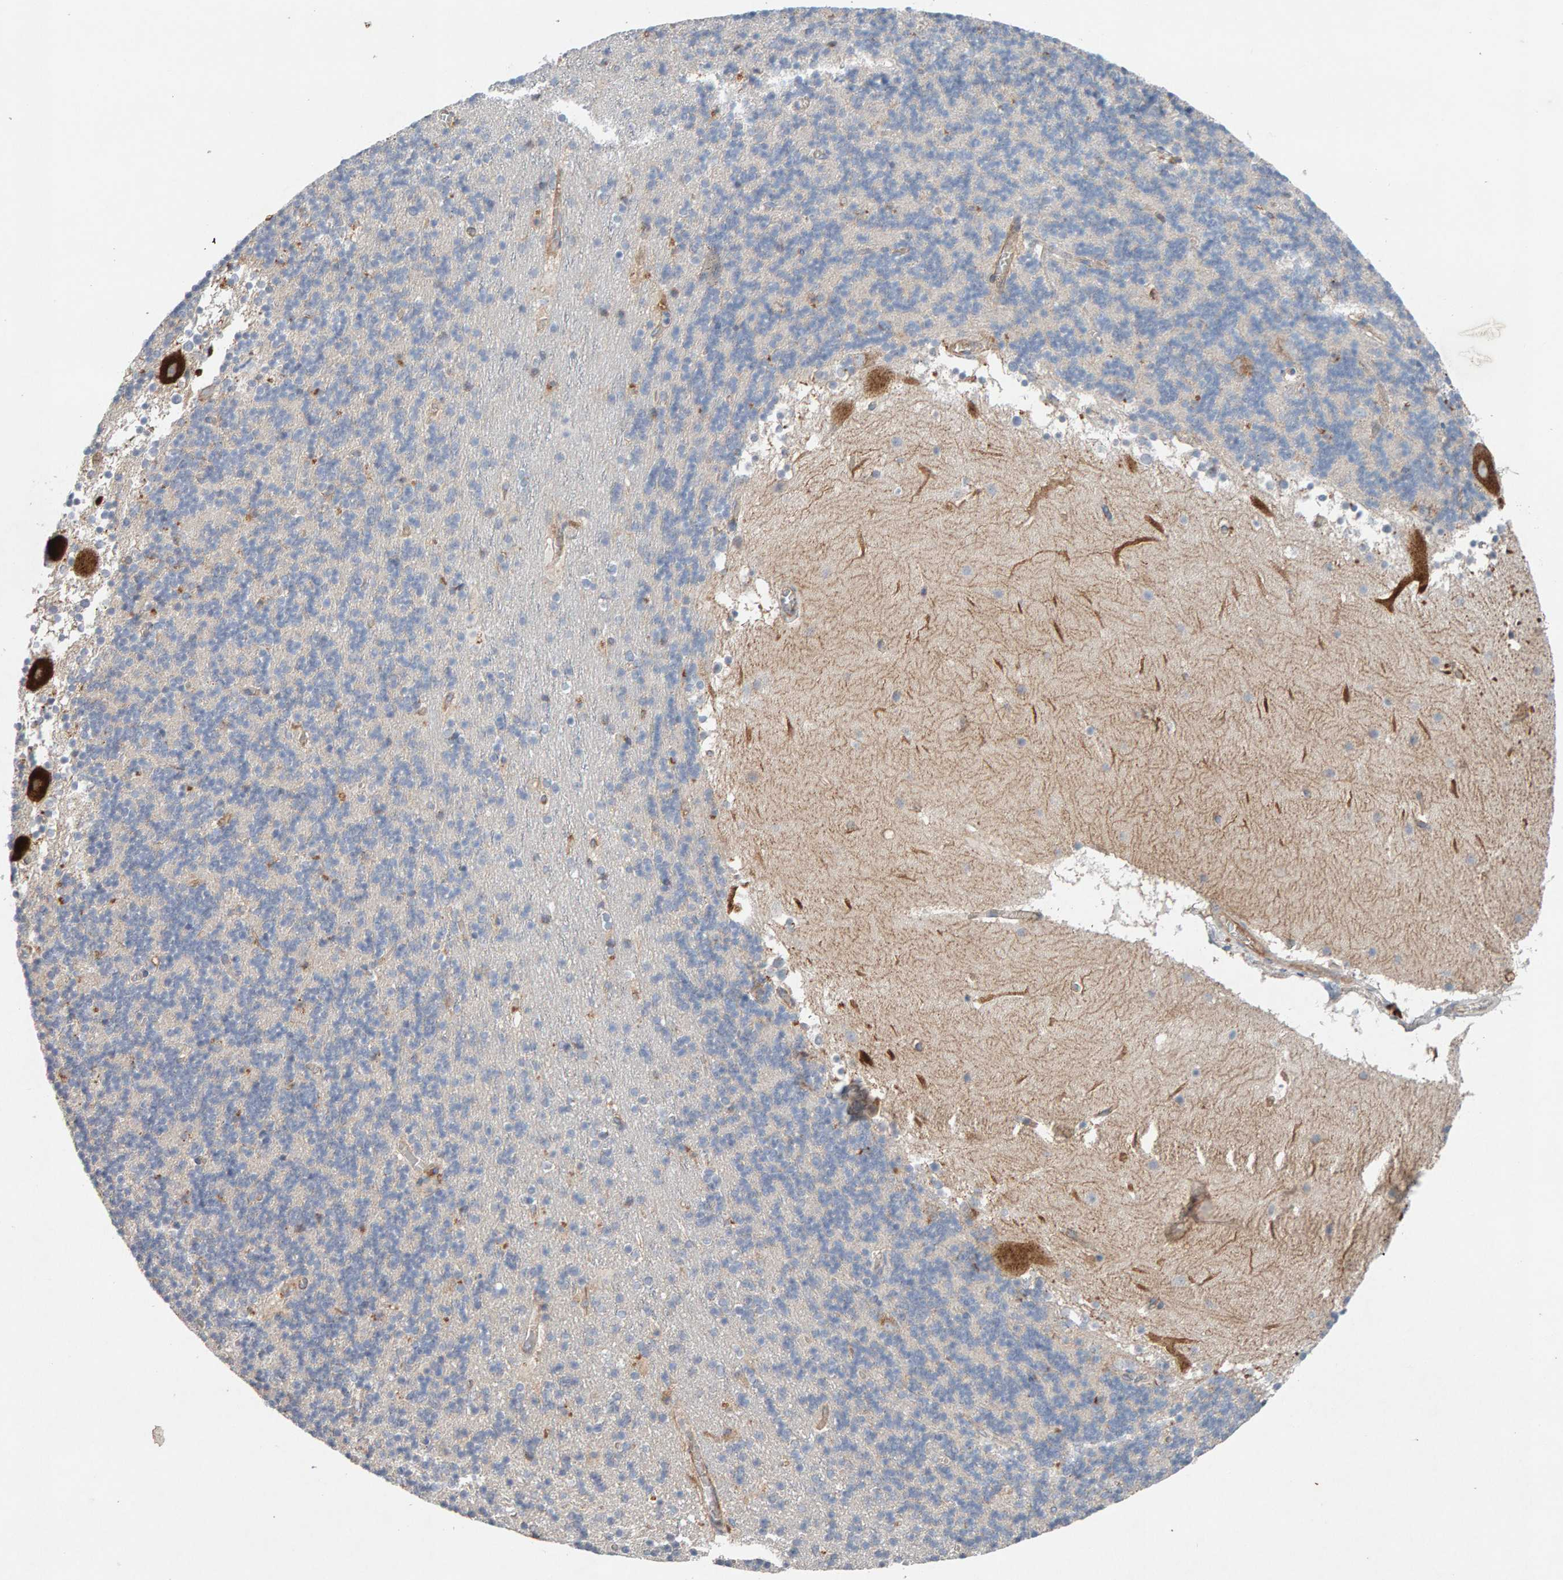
{"staining": {"intensity": "negative", "quantity": "none", "location": "none"}, "tissue": "cerebellum", "cell_type": "Cells in granular layer", "image_type": "normal", "snomed": [{"axis": "morphology", "description": "Normal tissue, NOS"}, {"axis": "topography", "description": "Cerebellum"}], "caption": "Immunohistochemical staining of benign cerebellum demonstrates no significant staining in cells in granular layer.", "gene": "PTPRM", "patient": {"sex": "male", "age": 45}}